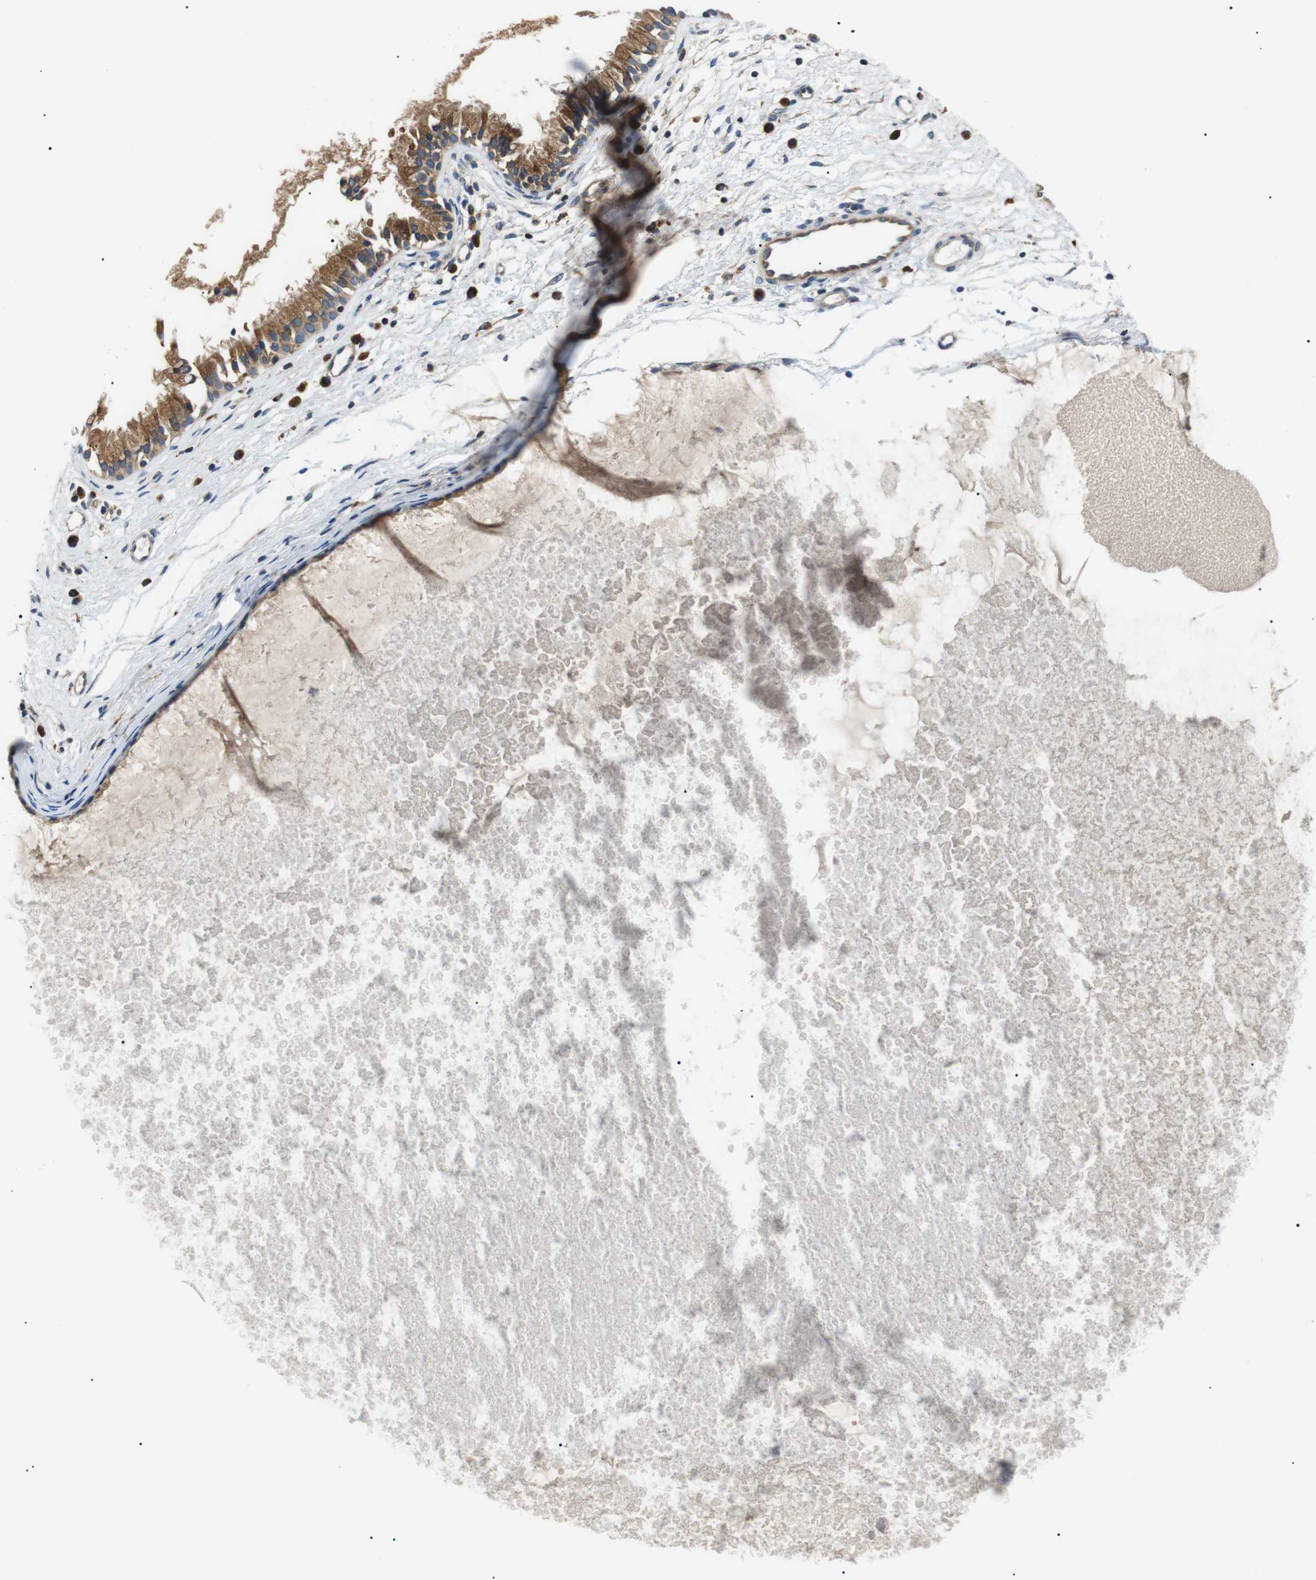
{"staining": {"intensity": "strong", "quantity": ">75%", "location": "cytoplasmic/membranous"}, "tissue": "nasopharynx", "cell_type": "Respiratory epithelial cells", "image_type": "normal", "snomed": [{"axis": "morphology", "description": "Normal tissue, NOS"}, {"axis": "topography", "description": "Nasopharynx"}], "caption": "High-magnification brightfield microscopy of unremarkable nasopharynx stained with DAB (brown) and counterstained with hematoxylin (blue). respiratory epithelial cells exhibit strong cytoplasmic/membranous expression is appreciated in approximately>75% of cells.", "gene": "RAB9A", "patient": {"sex": "male", "age": 21}}